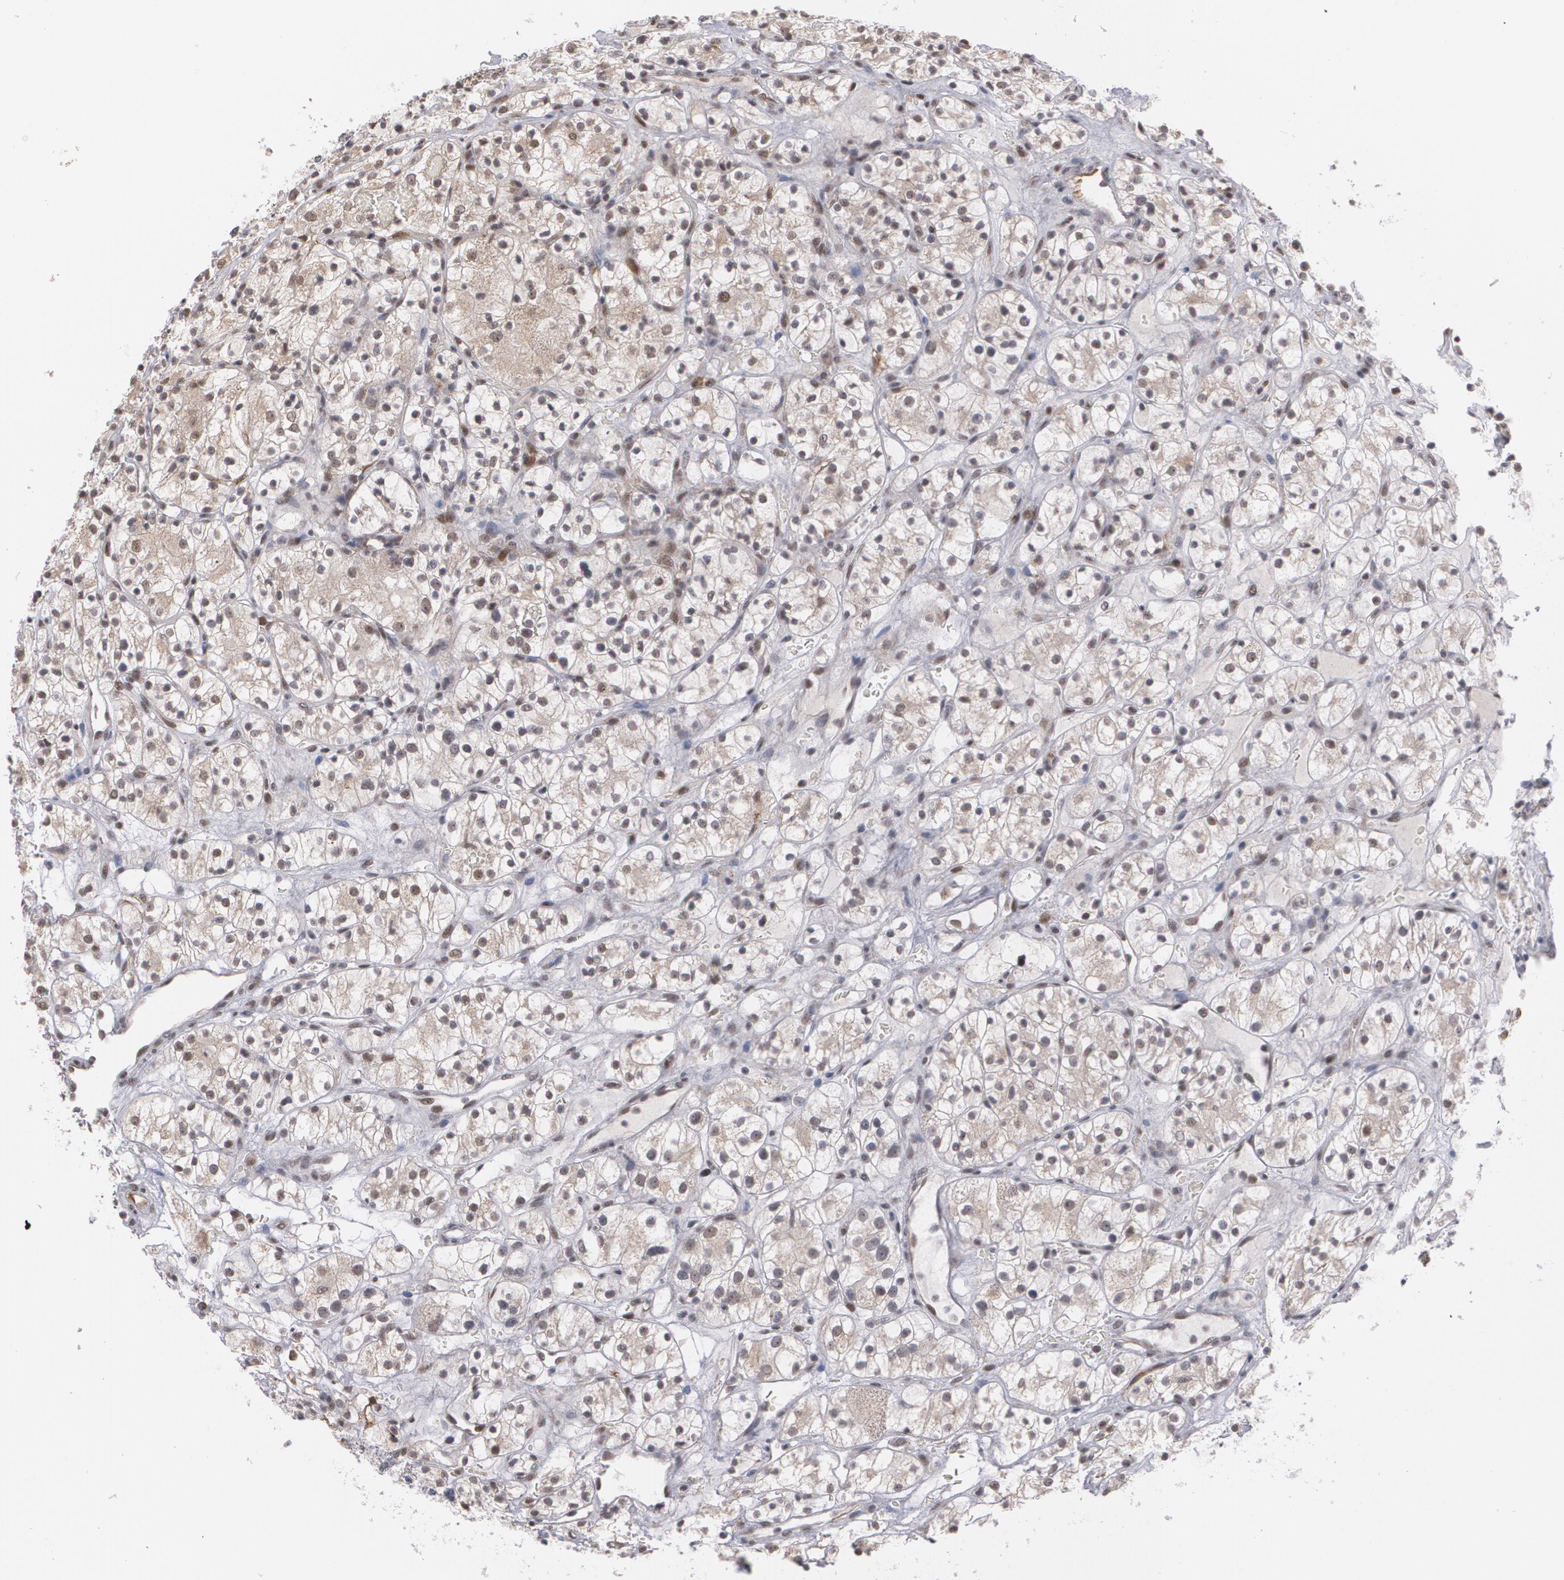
{"staining": {"intensity": "weak", "quantity": "25%-75%", "location": "cytoplasmic/membranous,nuclear"}, "tissue": "renal cancer", "cell_type": "Tumor cells", "image_type": "cancer", "snomed": [{"axis": "morphology", "description": "Adenocarcinoma, NOS"}, {"axis": "topography", "description": "Kidney"}], "caption": "The histopathology image exhibits a brown stain indicating the presence of a protein in the cytoplasmic/membranous and nuclear of tumor cells in renal cancer (adenocarcinoma). (IHC, brightfield microscopy, high magnification).", "gene": "ZNF75A", "patient": {"sex": "female", "age": 60}}